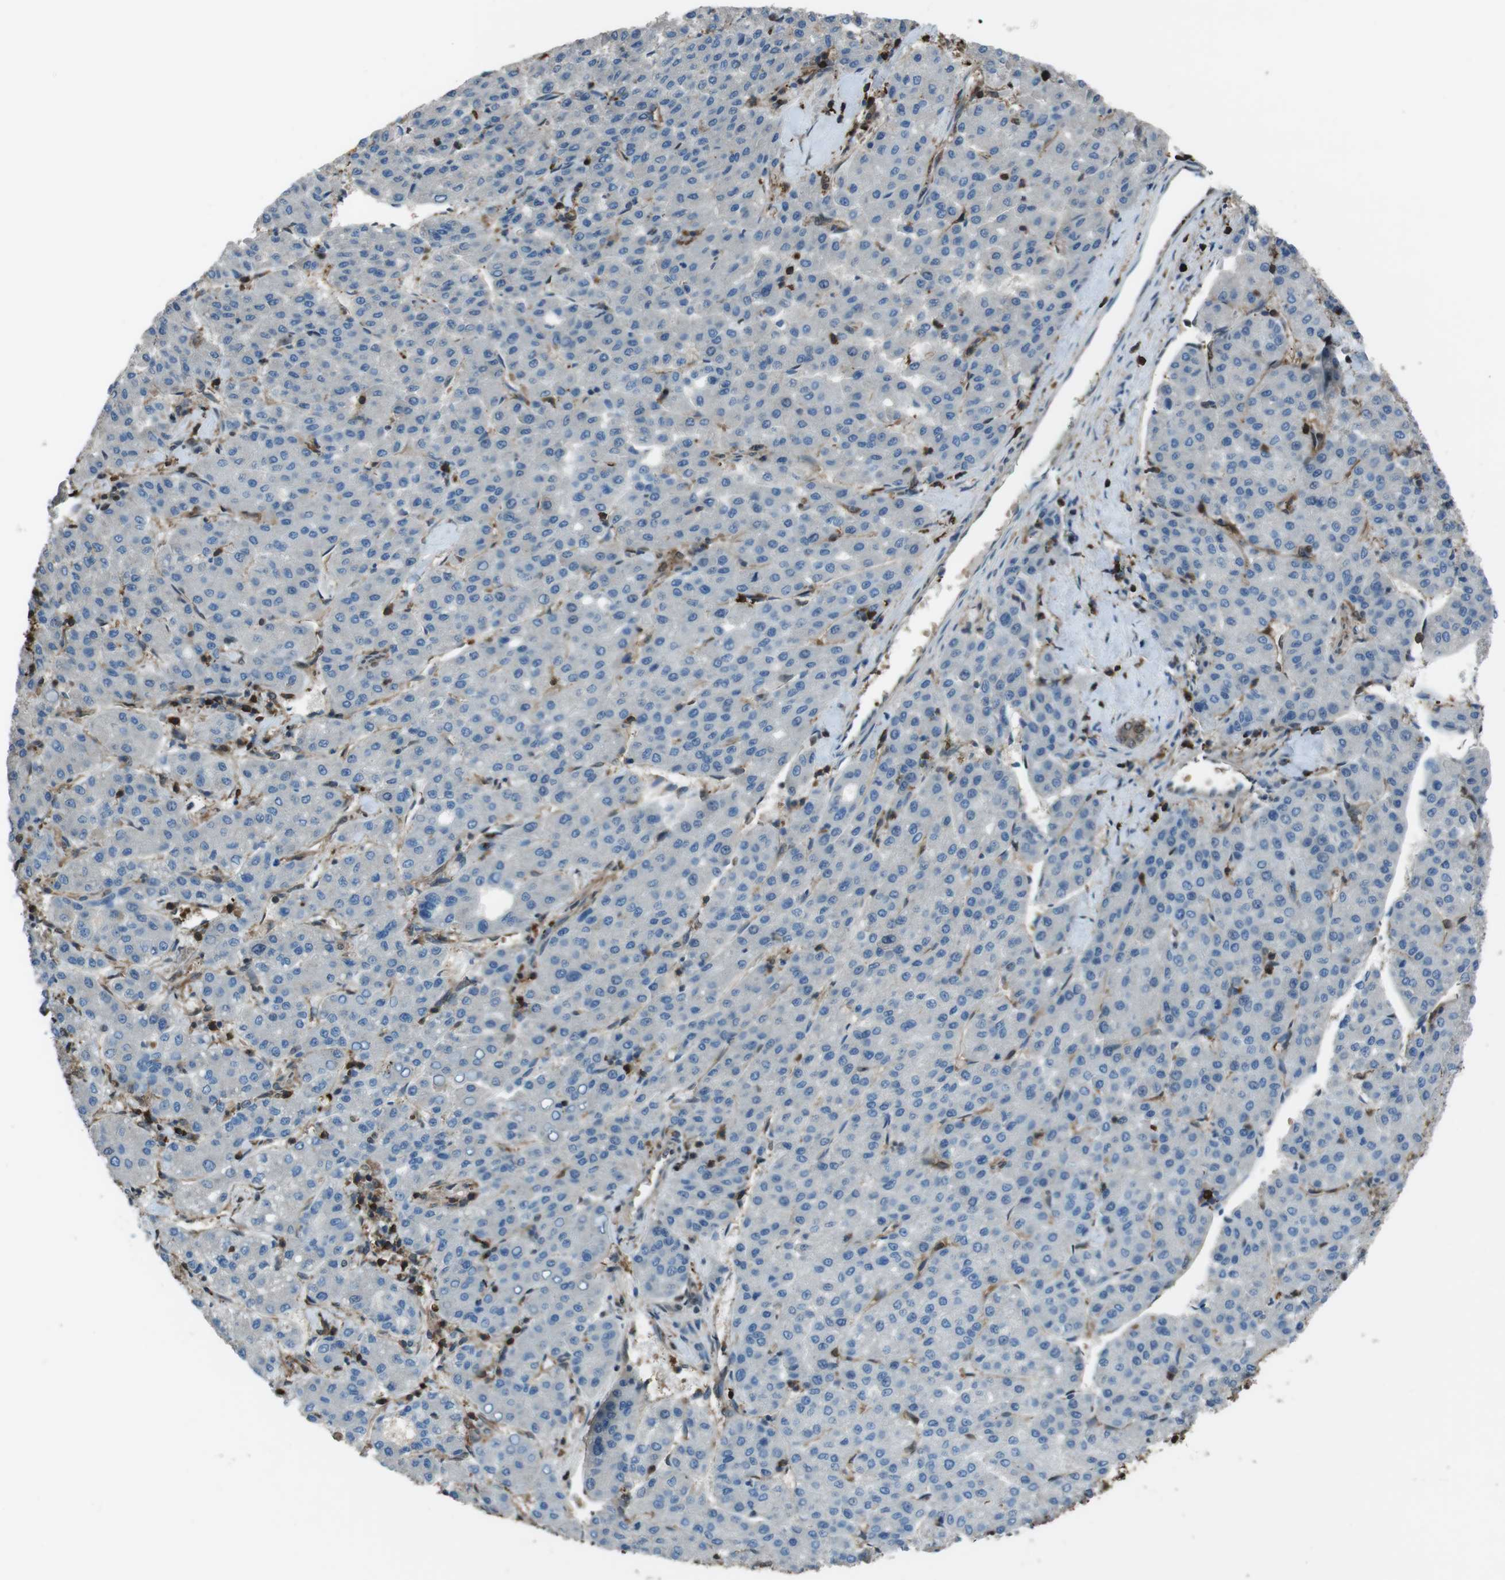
{"staining": {"intensity": "negative", "quantity": "none", "location": "none"}, "tissue": "liver cancer", "cell_type": "Tumor cells", "image_type": "cancer", "snomed": [{"axis": "morphology", "description": "Carcinoma, Hepatocellular, NOS"}, {"axis": "topography", "description": "Liver"}], "caption": "Tumor cells are negative for brown protein staining in liver cancer (hepatocellular carcinoma).", "gene": "TWSG1", "patient": {"sex": "male", "age": 65}}